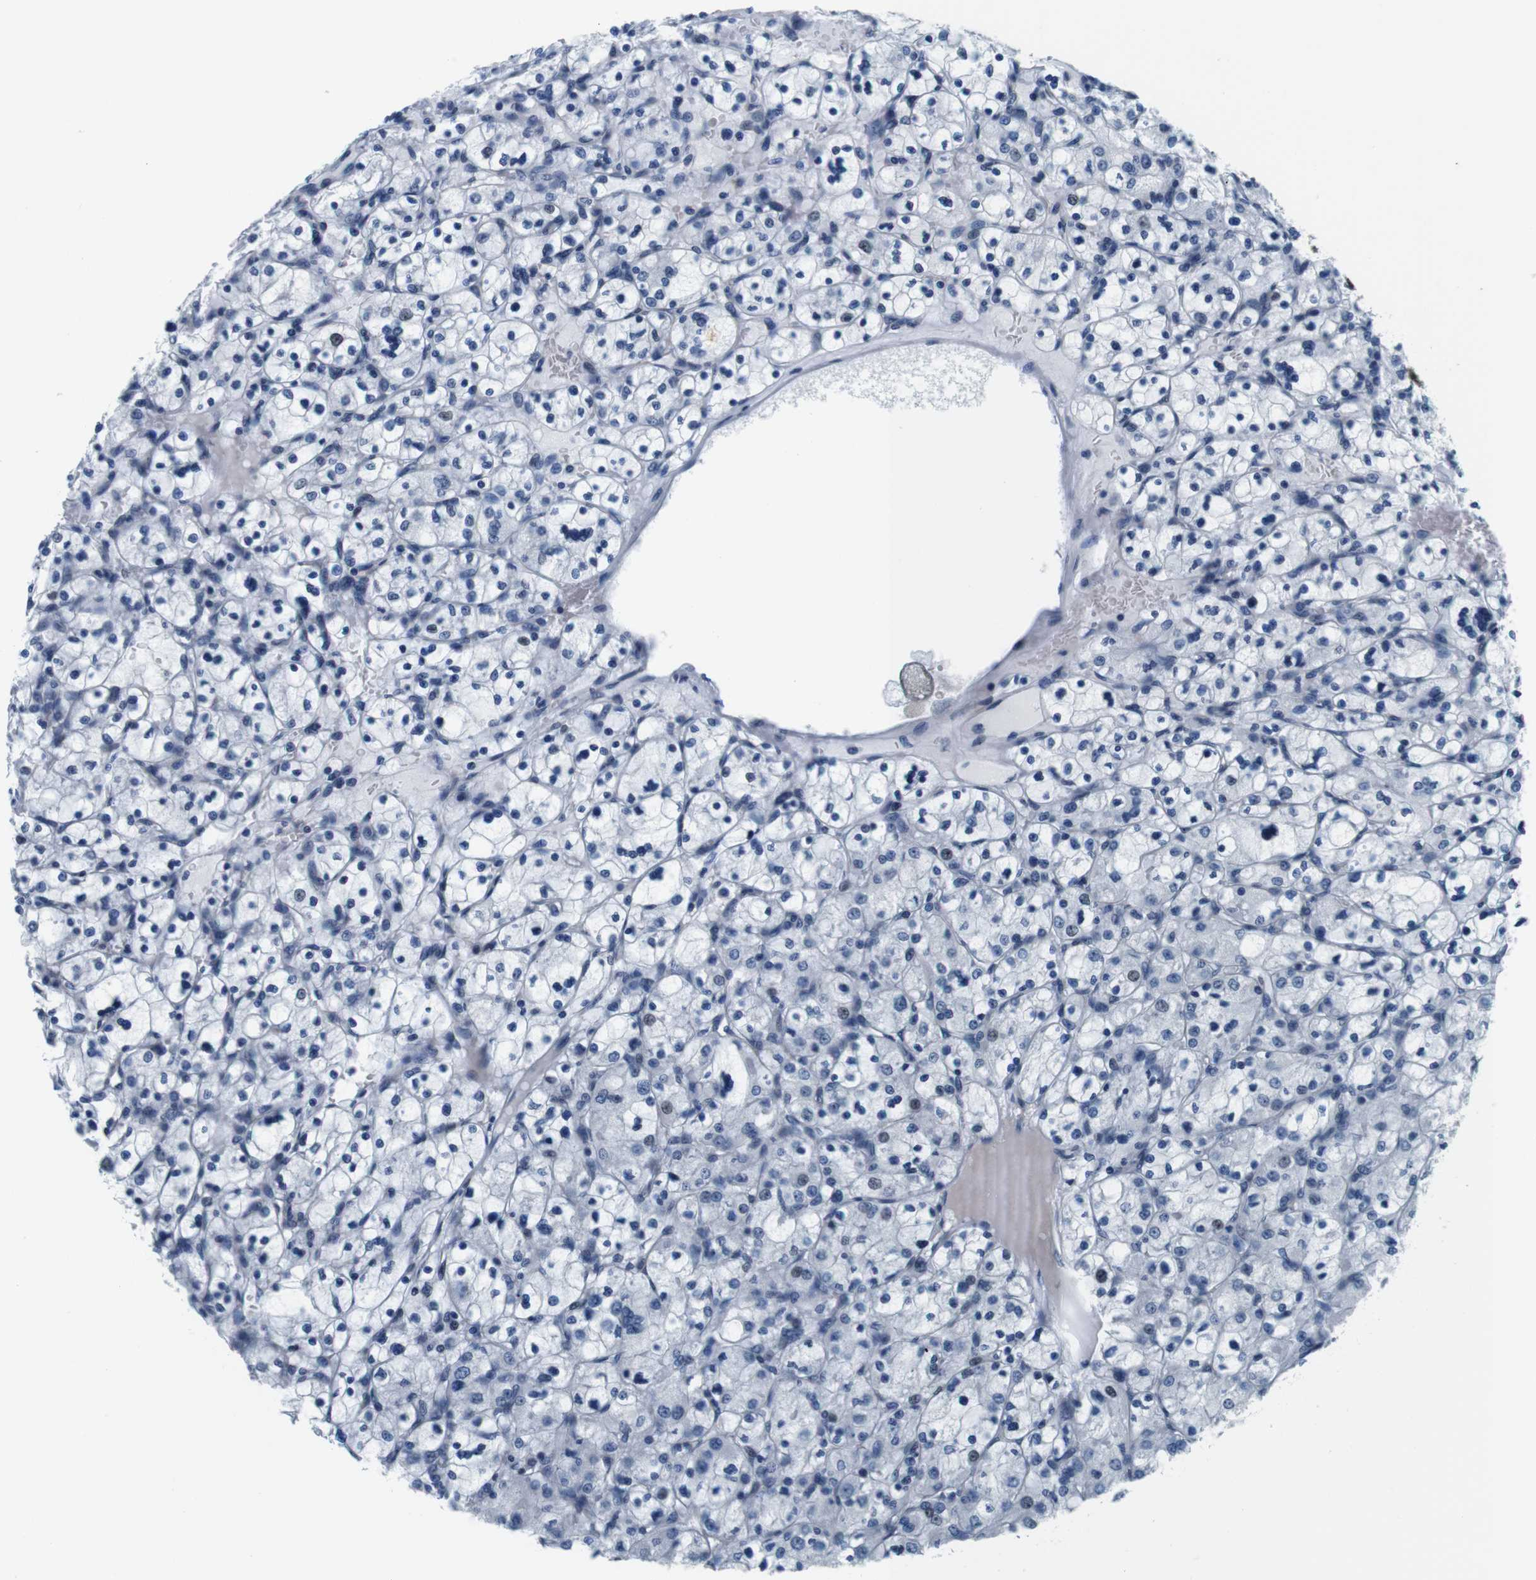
{"staining": {"intensity": "negative", "quantity": "none", "location": "none"}, "tissue": "renal cancer", "cell_type": "Tumor cells", "image_type": "cancer", "snomed": [{"axis": "morphology", "description": "Adenocarcinoma, NOS"}, {"axis": "topography", "description": "Kidney"}], "caption": "Immunohistochemistry (IHC) of human adenocarcinoma (renal) shows no staining in tumor cells.", "gene": "SMCO2", "patient": {"sex": "female", "age": 83}}